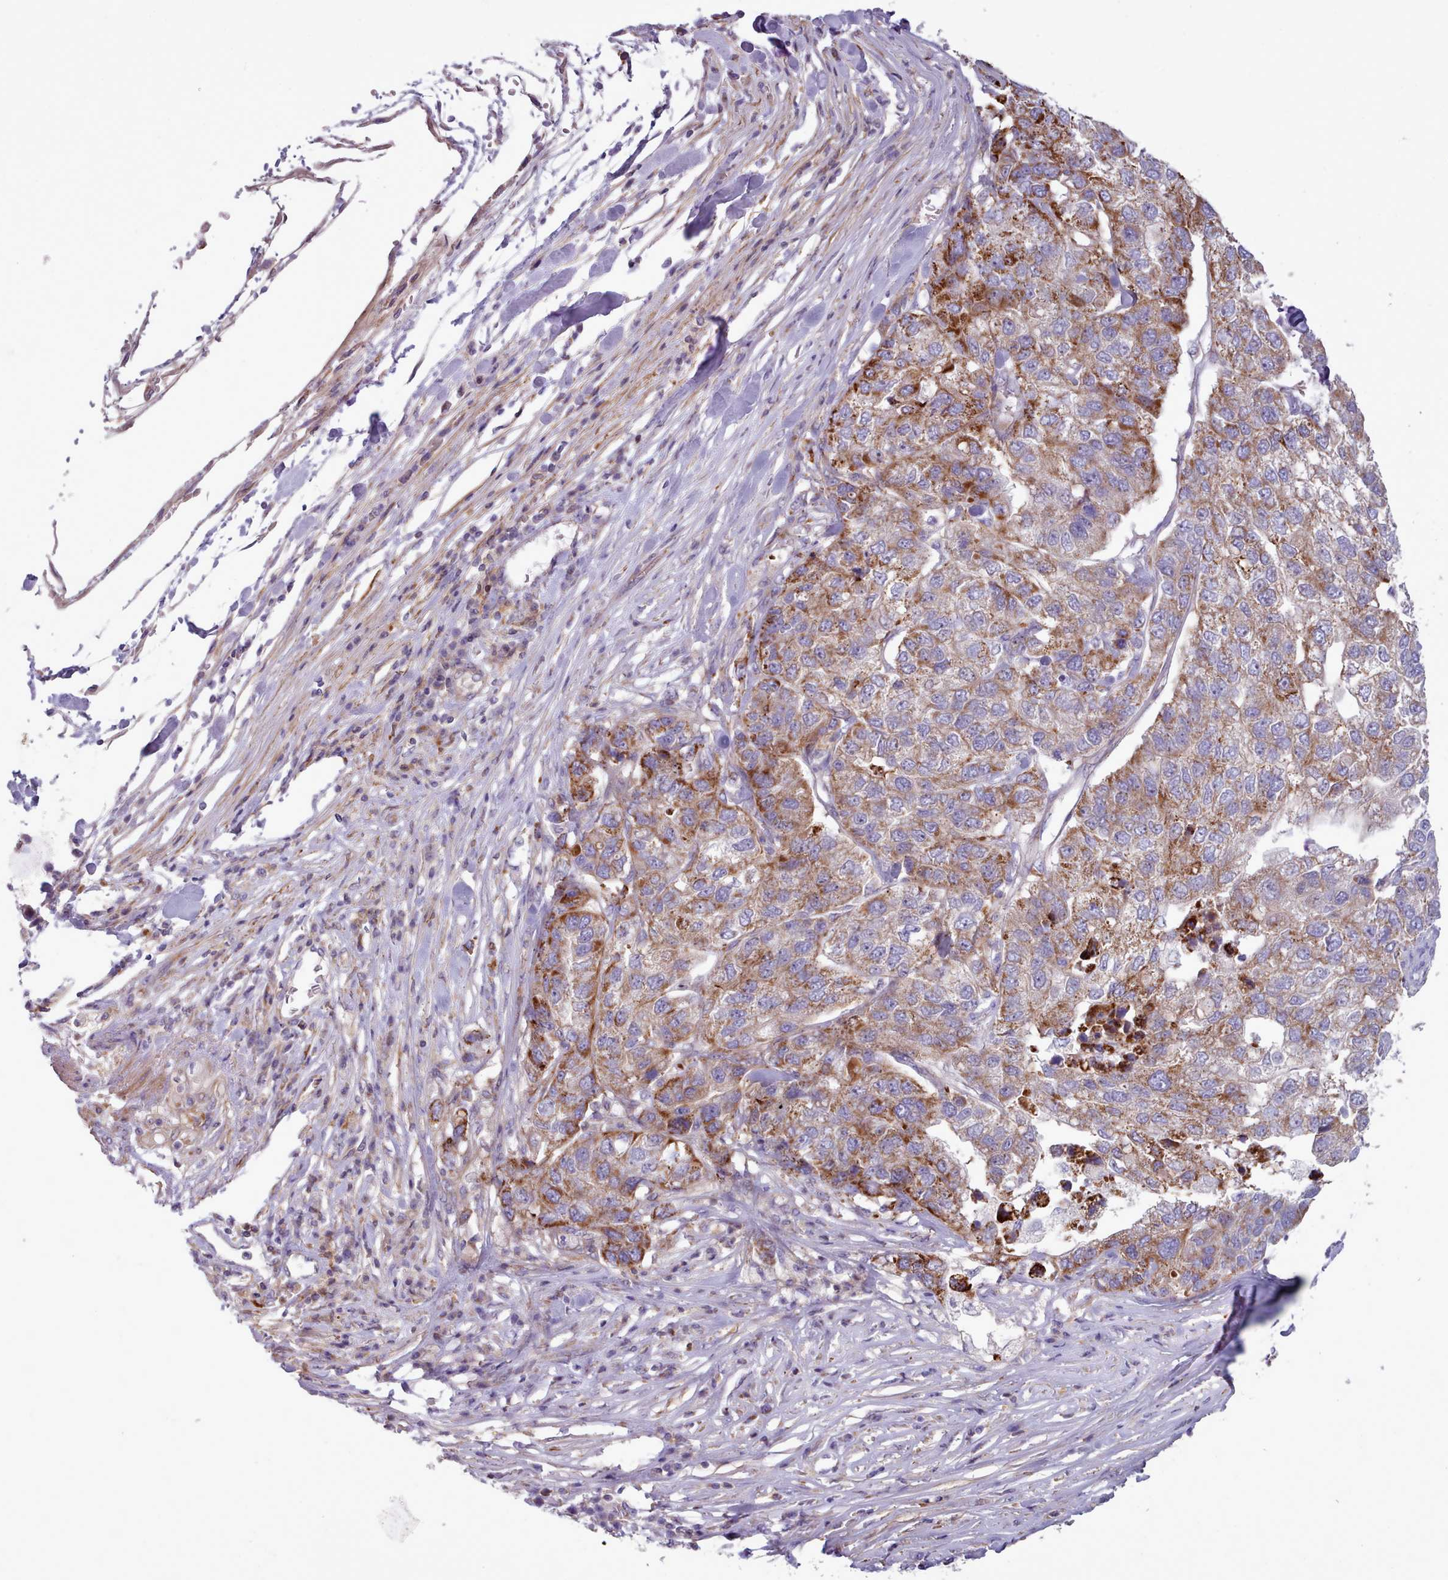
{"staining": {"intensity": "moderate", "quantity": "25%-75%", "location": "cytoplasmic/membranous"}, "tissue": "pancreatic cancer", "cell_type": "Tumor cells", "image_type": "cancer", "snomed": [{"axis": "morphology", "description": "Adenocarcinoma, NOS"}, {"axis": "topography", "description": "Pancreas"}], "caption": "Adenocarcinoma (pancreatic) stained with a brown dye demonstrates moderate cytoplasmic/membranous positive expression in about 25%-75% of tumor cells.", "gene": "TENT4B", "patient": {"sex": "female", "age": 61}}